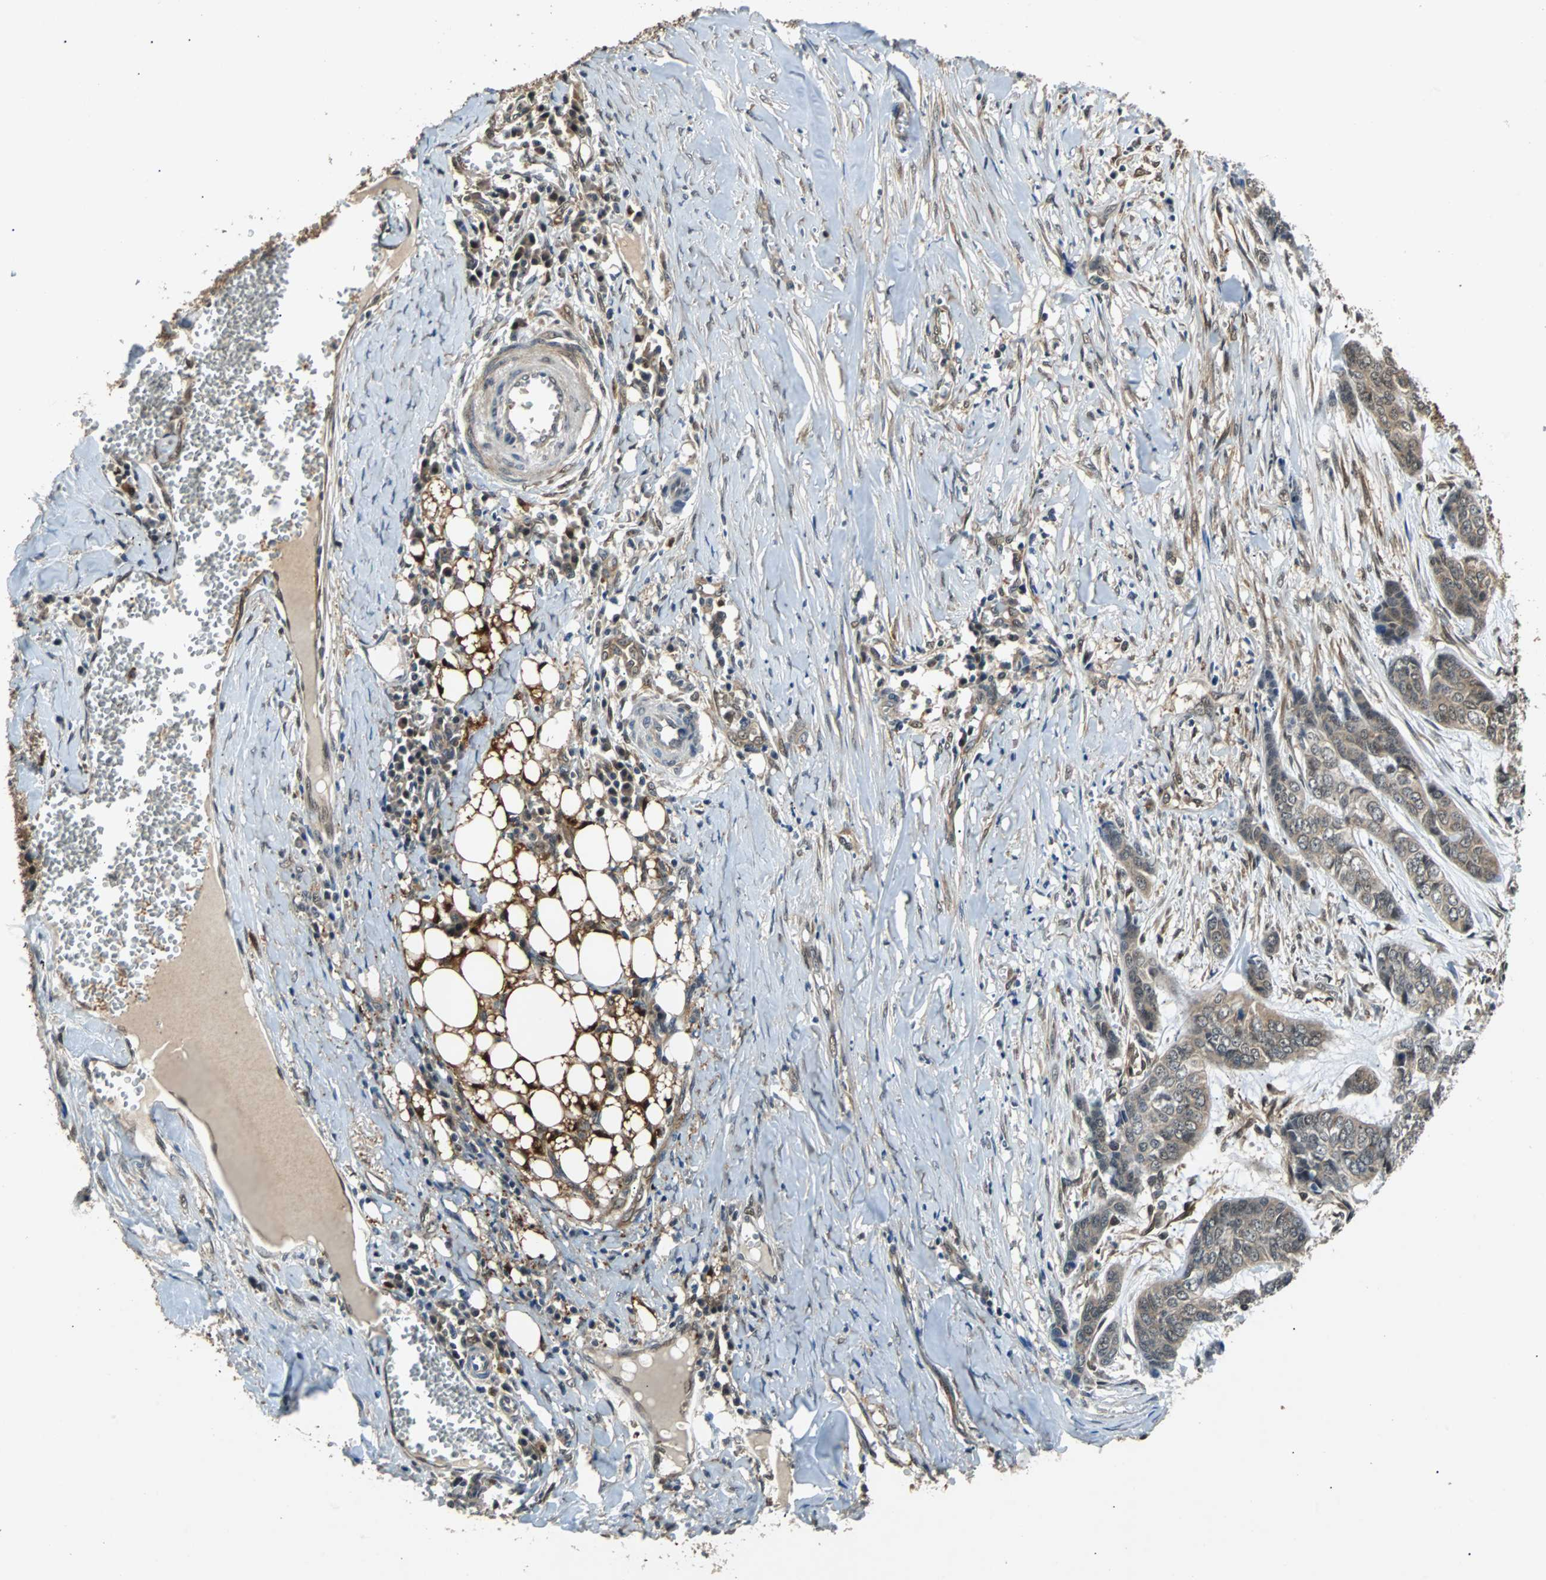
{"staining": {"intensity": "weak", "quantity": "25%-75%", "location": "cytoplasmic/membranous"}, "tissue": "skin cancer", "cell_type": "Tumor cells", "image_type": "cancer", "snomed": [{"axis": "morphology", "description": "Basal cell carcinoma"}, {"axis": "topography", "description": "Skin"}], "caption": "Human skin cancer (basal cell carcinoma) stained for a protein (brown) reveals weak cytoplasmic/membranous positive positivity in approximately 25%-75% of tumor cells.", "gene": "PRDX6", "patient": {"sex": "female", "age": 64}}